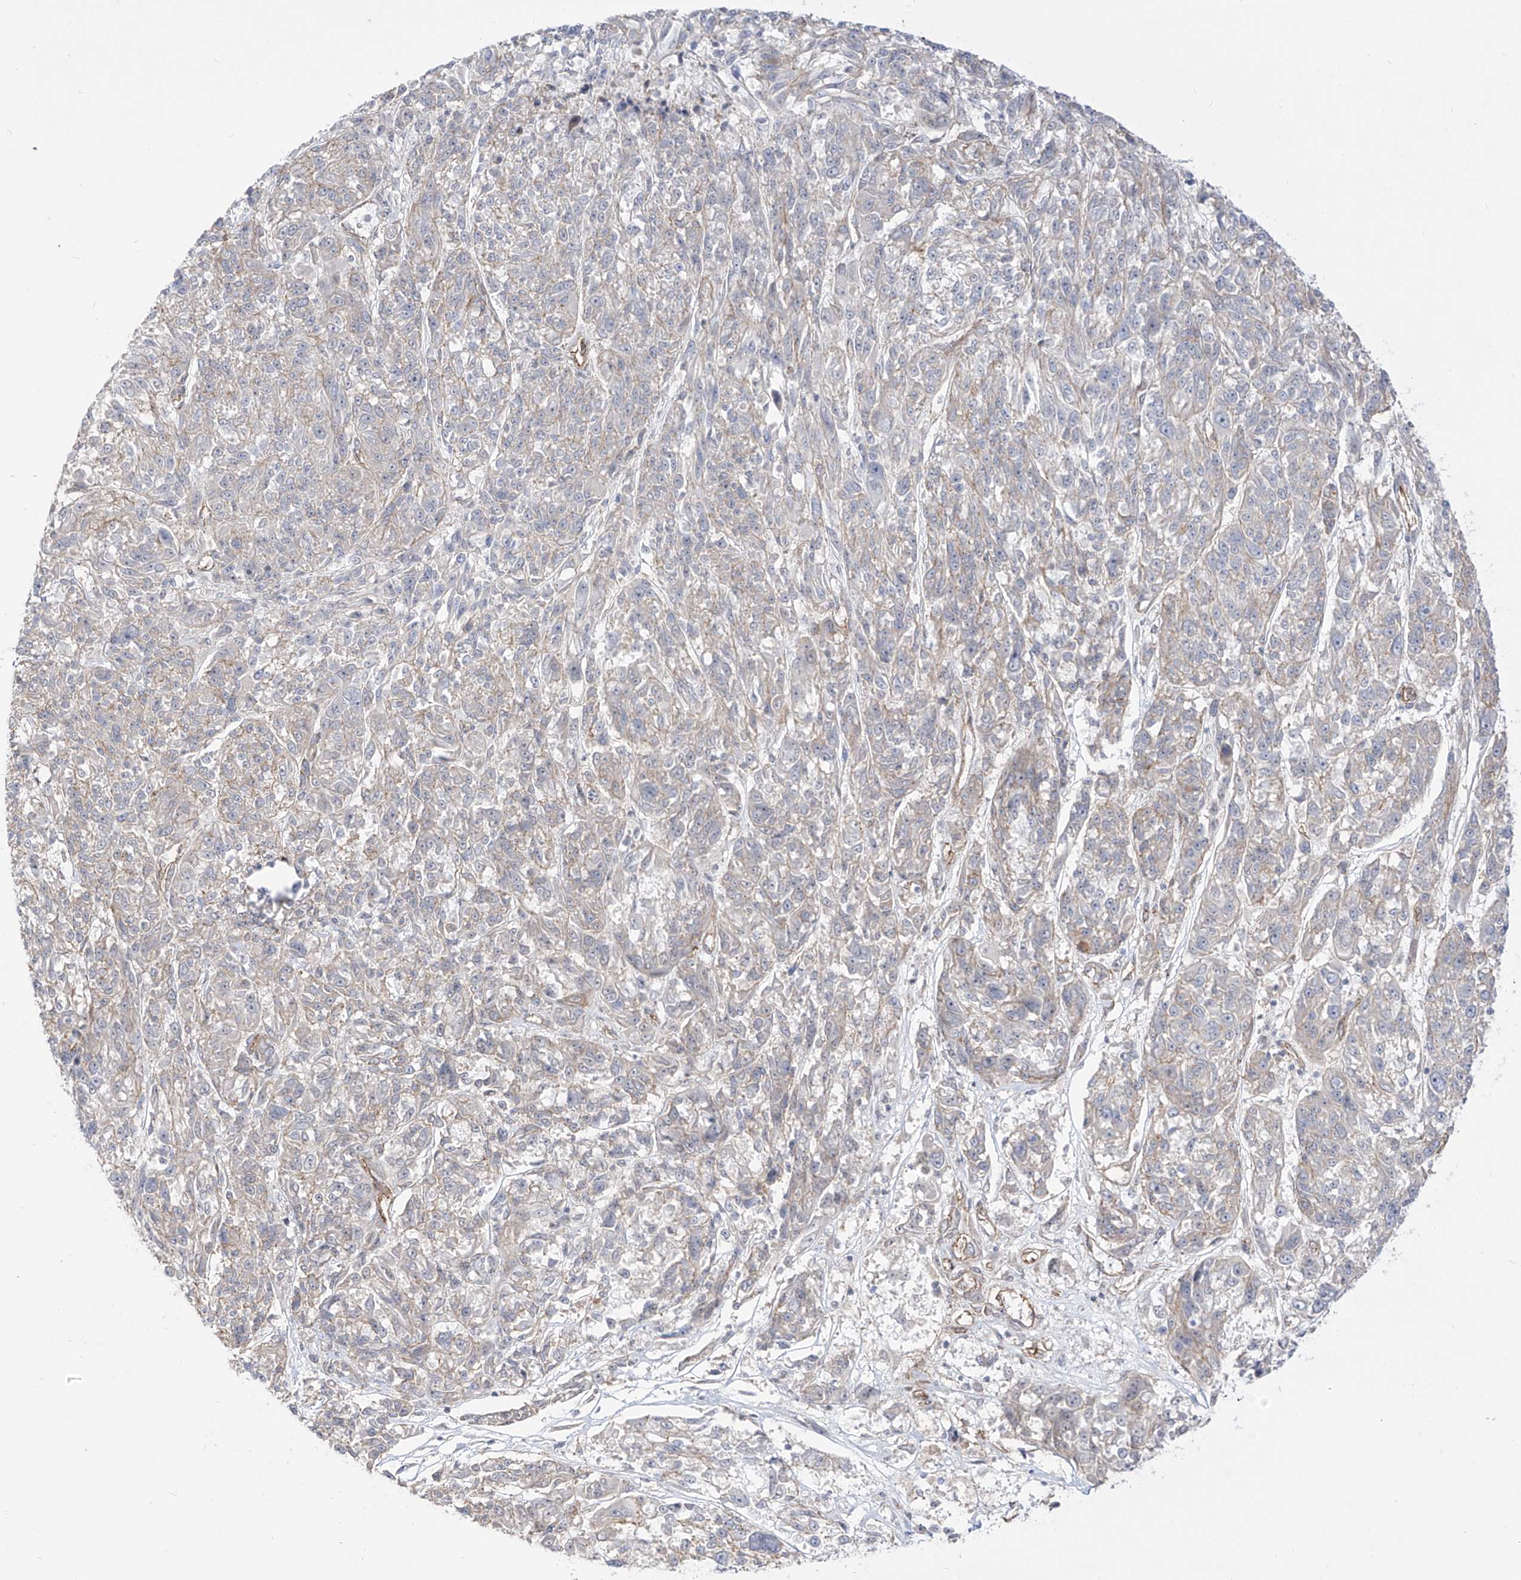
{"staining": {"intensity": "weak", "quantity": "<25%", "location": "cytoplasmic/membranous"}, "tissue": "melanoma", "cell_type": "Tumor cells", "image_type": "cancer", "snomed": [{"axis": "morphology", "description": "Malignant melanoma, NOS"}, {"axis": "topography", "description": "Skin"}], "caption": "Melanoma stained for a protein using IHC reveals no staining tumor cells.", "gene": "ZNF180", "patient": {"sex": "male", "age": 53}}